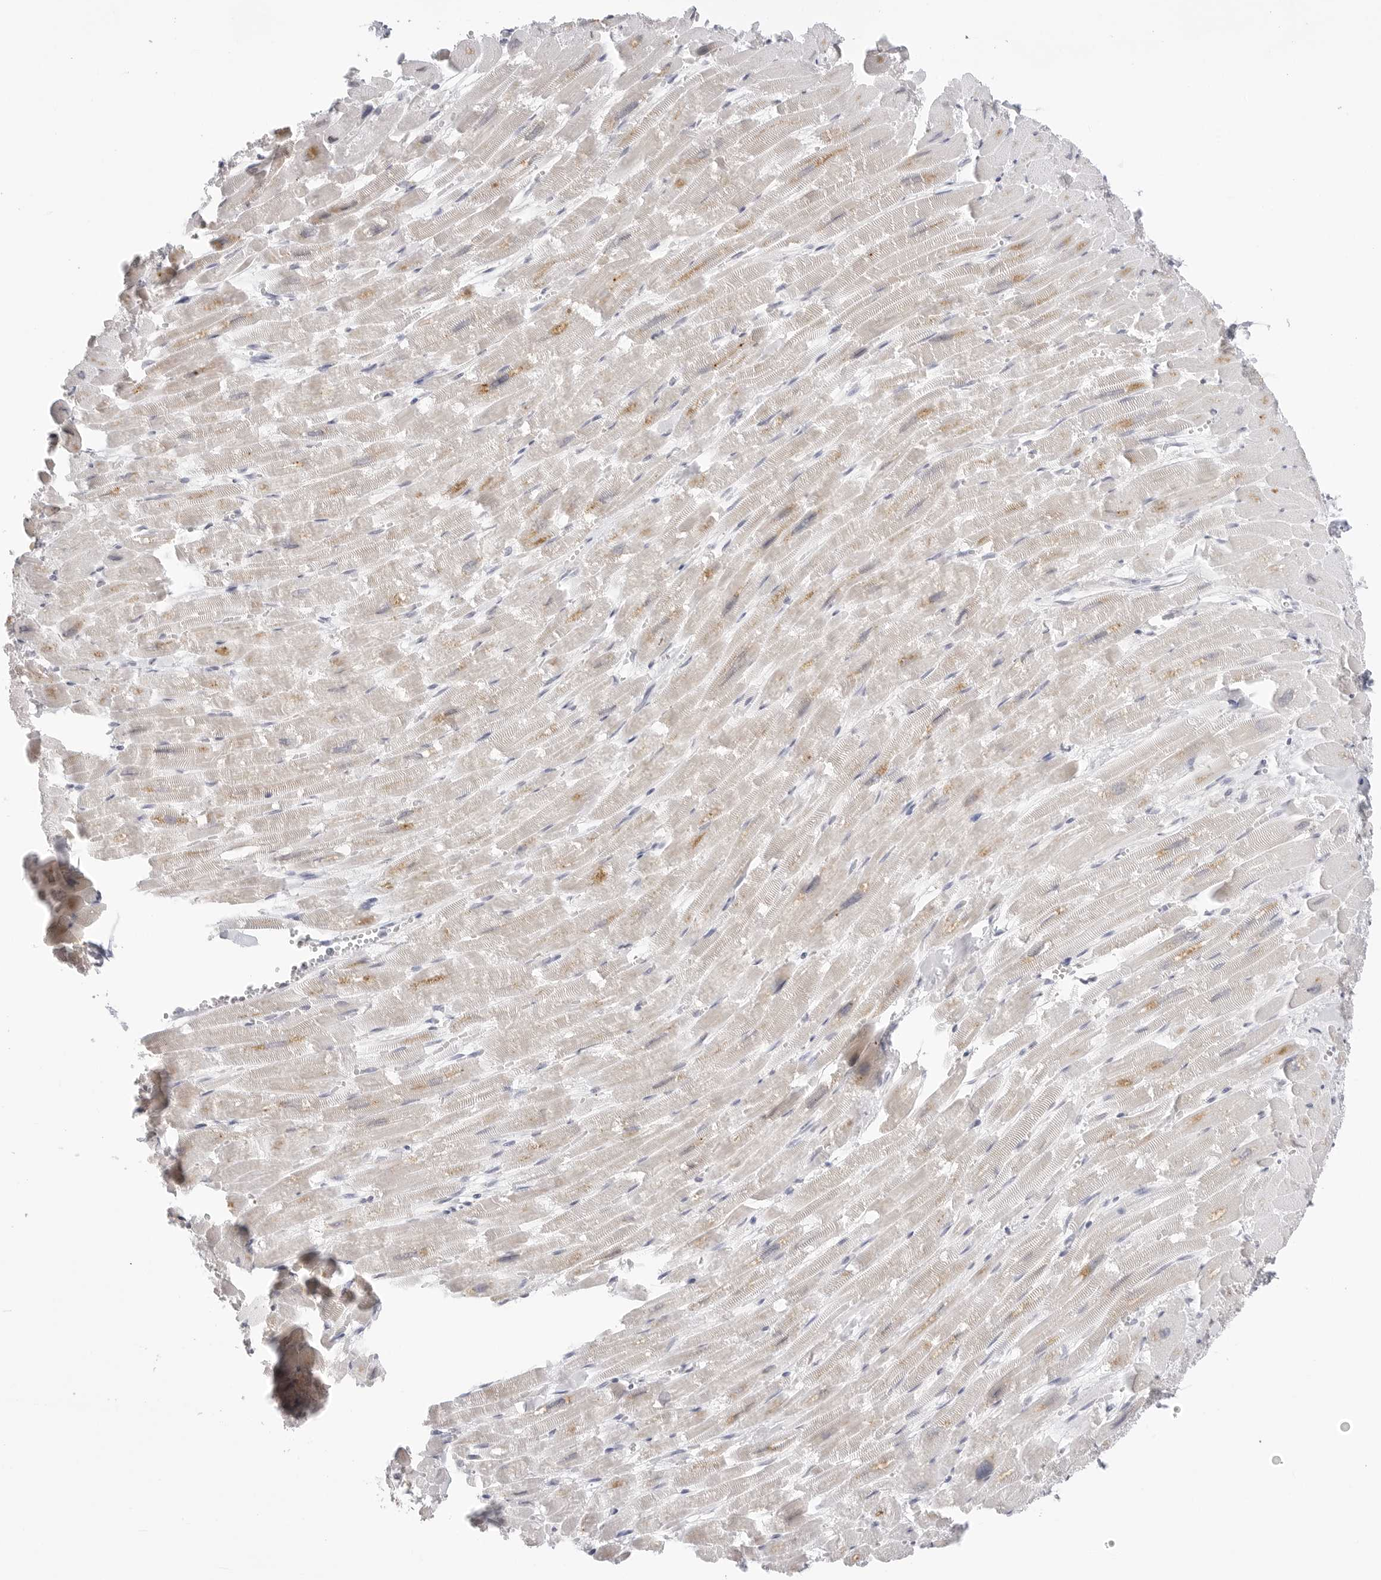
{"staining": {"intensity": "moderate", "quantity": "<25%", "location": "cytoplasmic/membranous"}, "tissue": "heart muscle", "cell_type": "Cardiomyocytes", "image_type": "normal", "snomed": [{"axis": "morphology", "description": "Normal tissue, NOS"}, {"axis": "topography", "description": "Heart"}], "caption": "IHC image of normal heart muscle: human heart muscle stained using IHC shows low levels of moderate protein expression localized specifically in the cytoplasmic/membranous of cardiomyocytes, appearing as a cytoplasmic/membranous brown color.", "gene": "RPN1", "patient": {"sex": "male", "age": 54}}